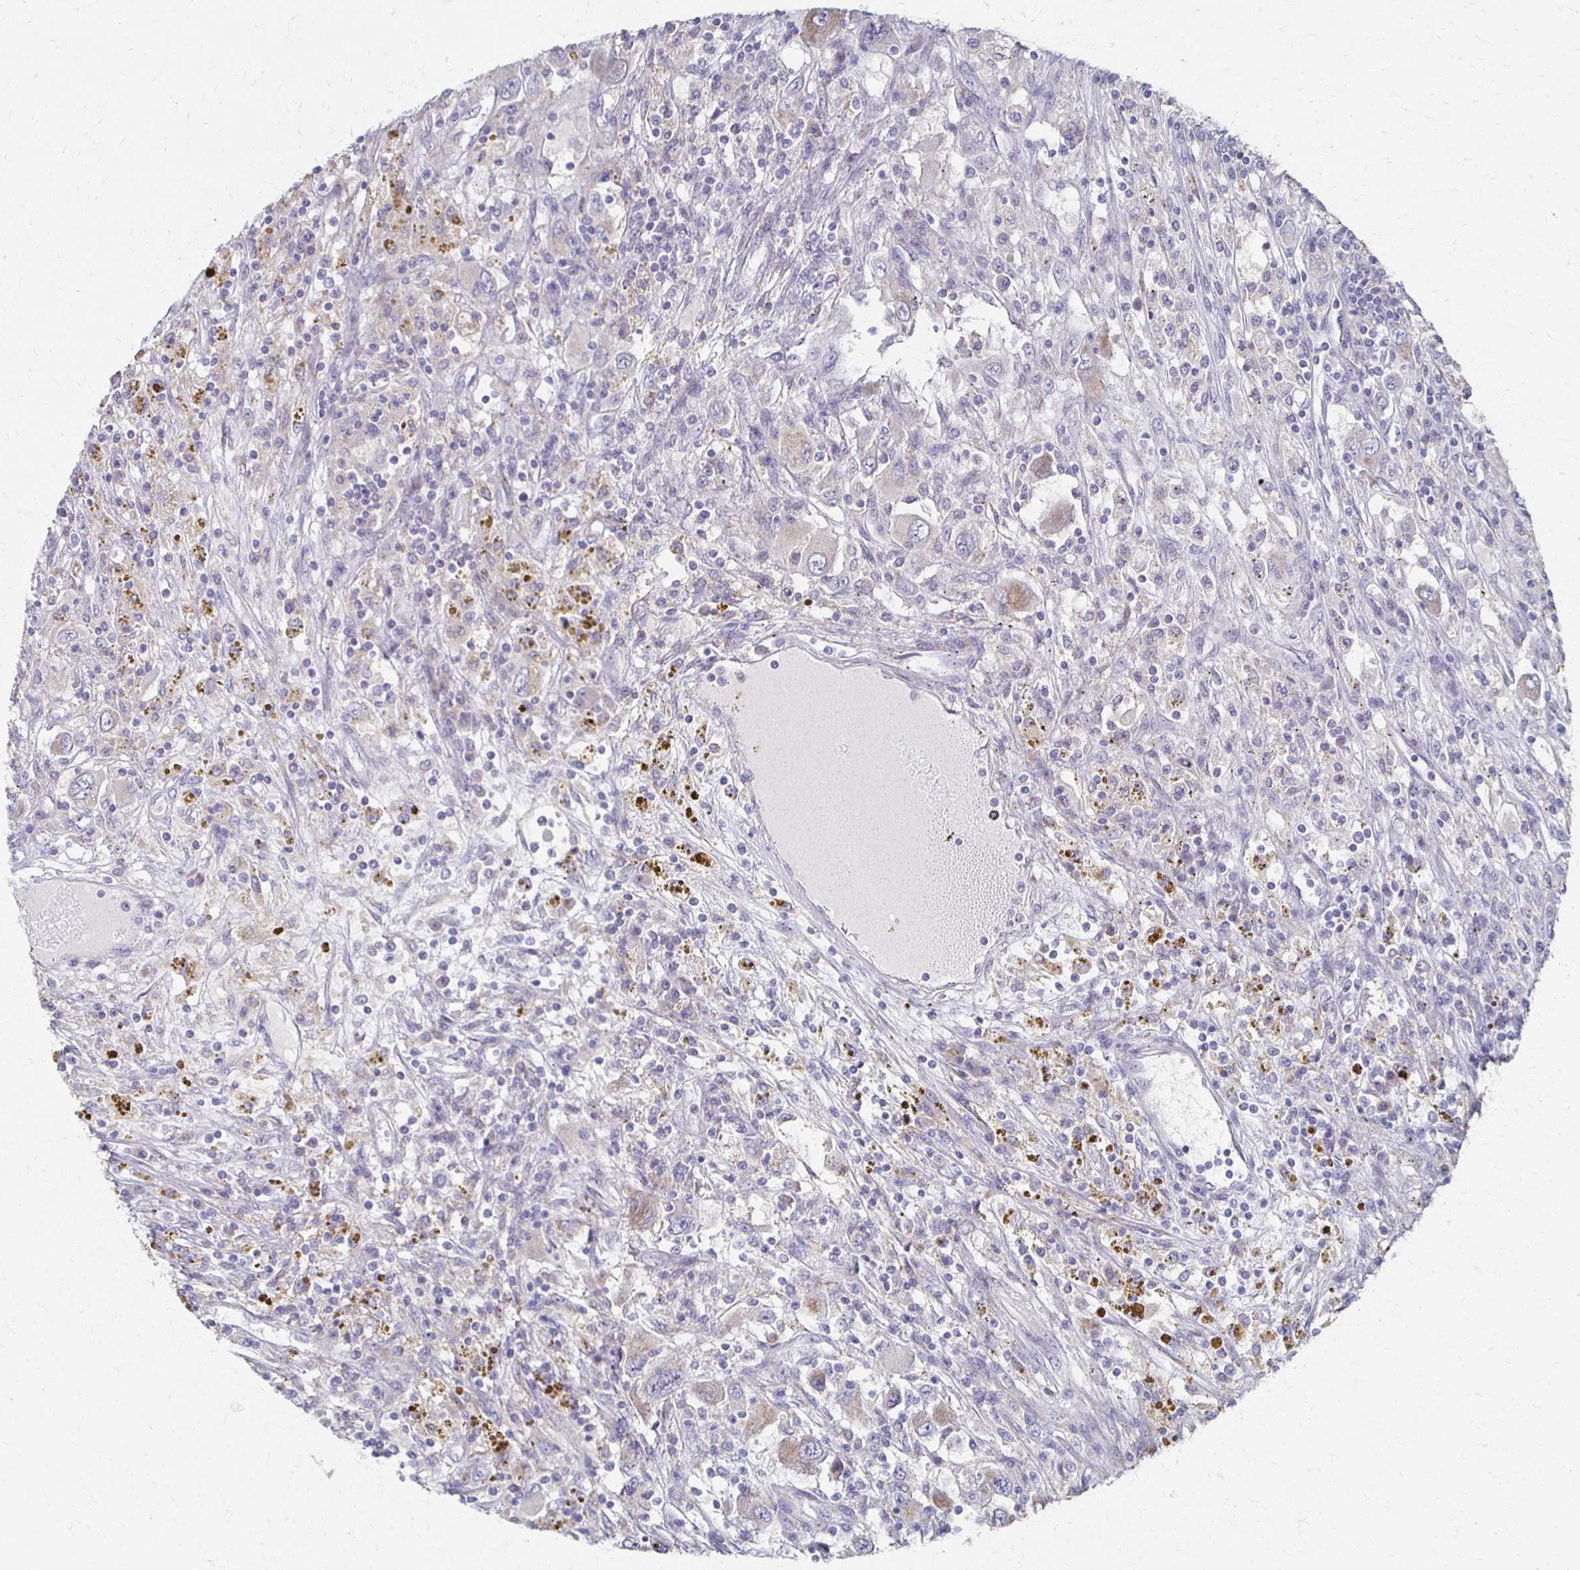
{"staining": {"intensity": "moderate", "quantity": "<25%", "location": "cytoplasmic/membranous"}, "tissue": "renal cancer", "cell_type": "Tumor cells", "image_type": "cancer", "snomed": [{"axis": "morphology", "description": "Adenocarcinoma, NOS"}, {"axis": "topography", "description": "Kidney"}], "caption": "Protein staining reveals moderate cytoplasmic/membranous positivity in approximately <25% of tumor cells in adenocarcinoma (renal).", "gene": "CX3CR1", "patient": {"sex": "female", "age": 67}}